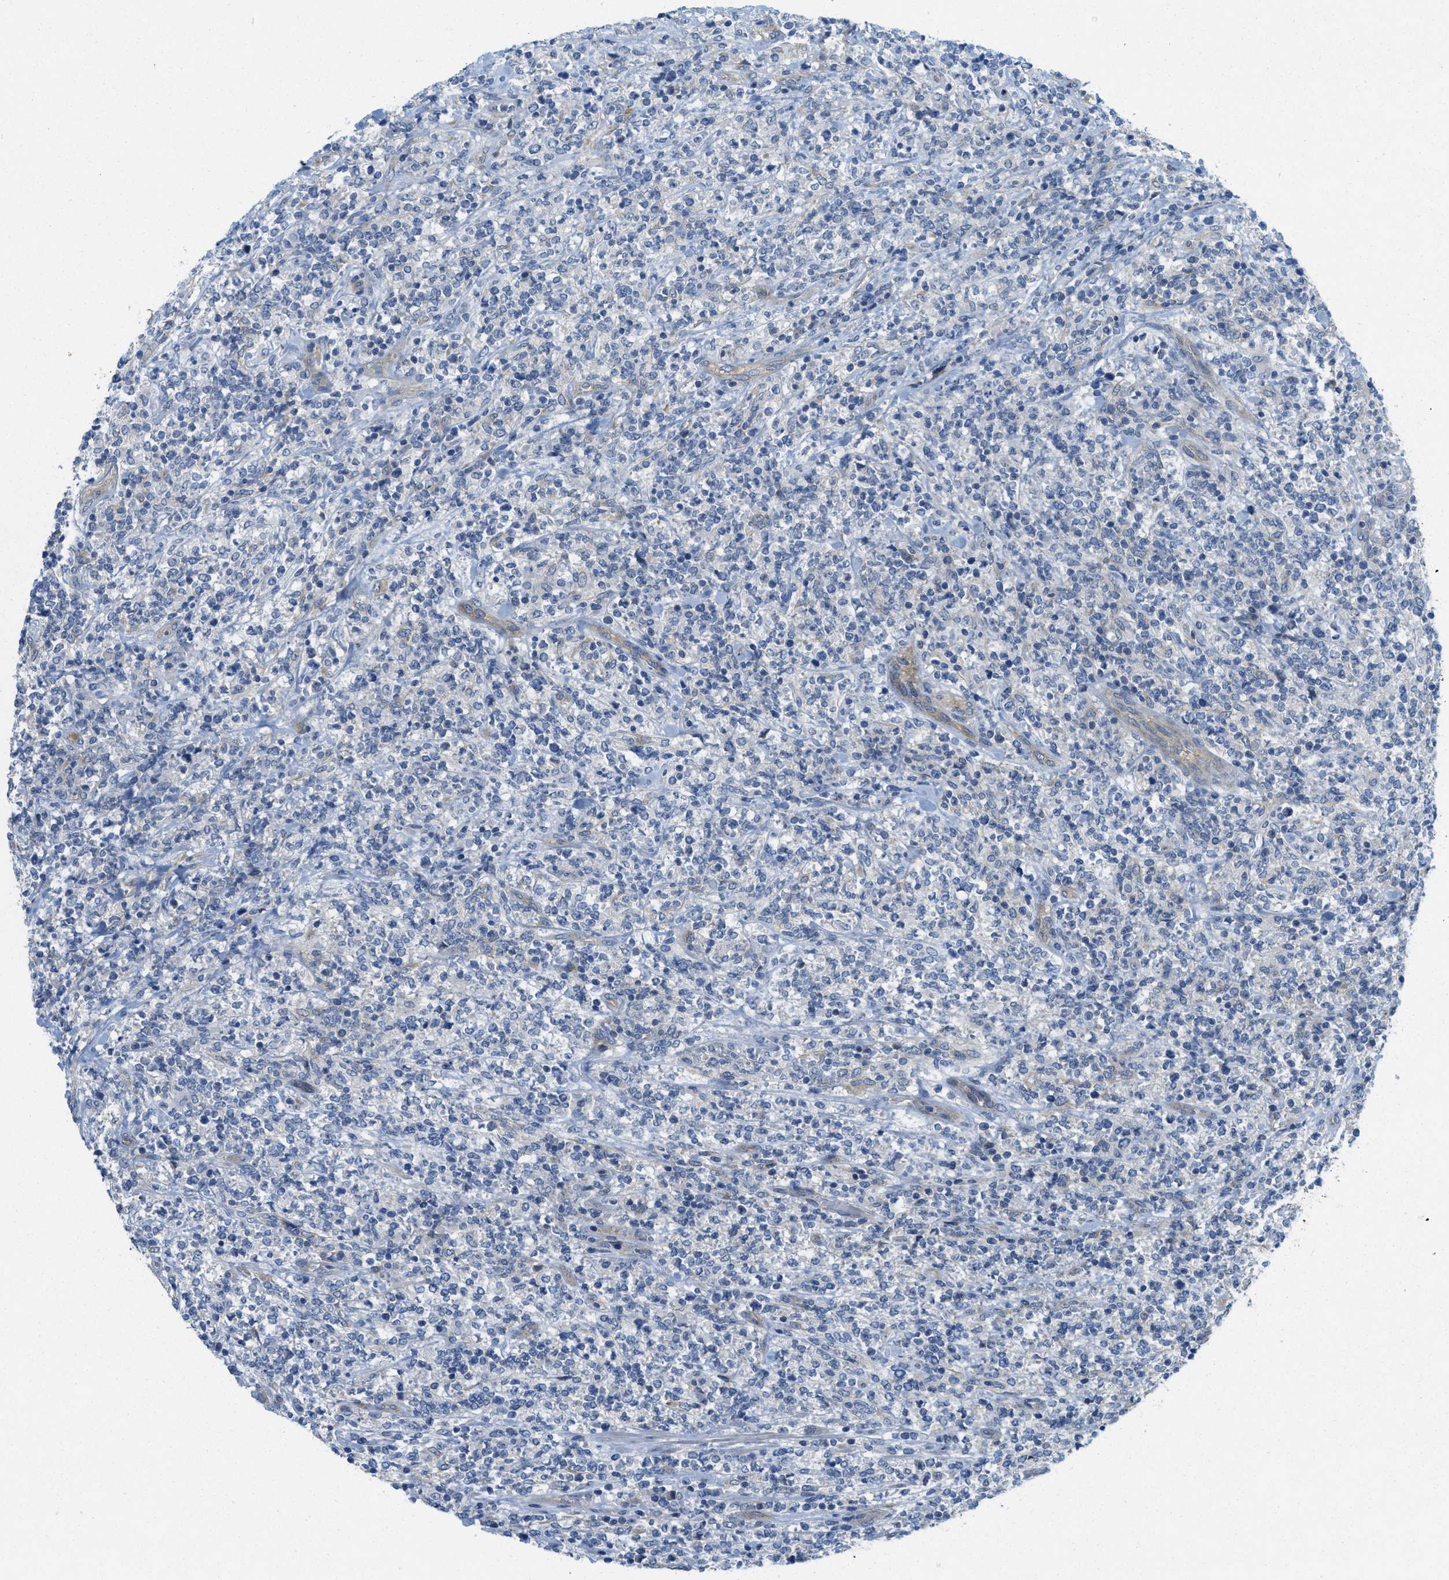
{"staining": {"intensity": "negative", "quantity": "none", "location": "none"}, "tissue": "lymphoma", "cell_type": "Tumor cells", "image_type": "cancer", "snomed": [{"axis": "morphology", "description": "Malignant lymphoma, non-Hodgkin's type, High grade"}, {"axis": "topography", "description": "Soft tissue"}], "caption": "Lymphoma was stained to show a protein in brown. There is no significant expression in tumor cells. The staining was performed using DAB (3,3'-diaminobenzidine) to visualize the protein expression in brown, while the nuclei were stained in blue with hematoxylin (Magnification: 20x).", "gene": "ZFYVE9", "patient": {"sex": "male", "age": 18}}